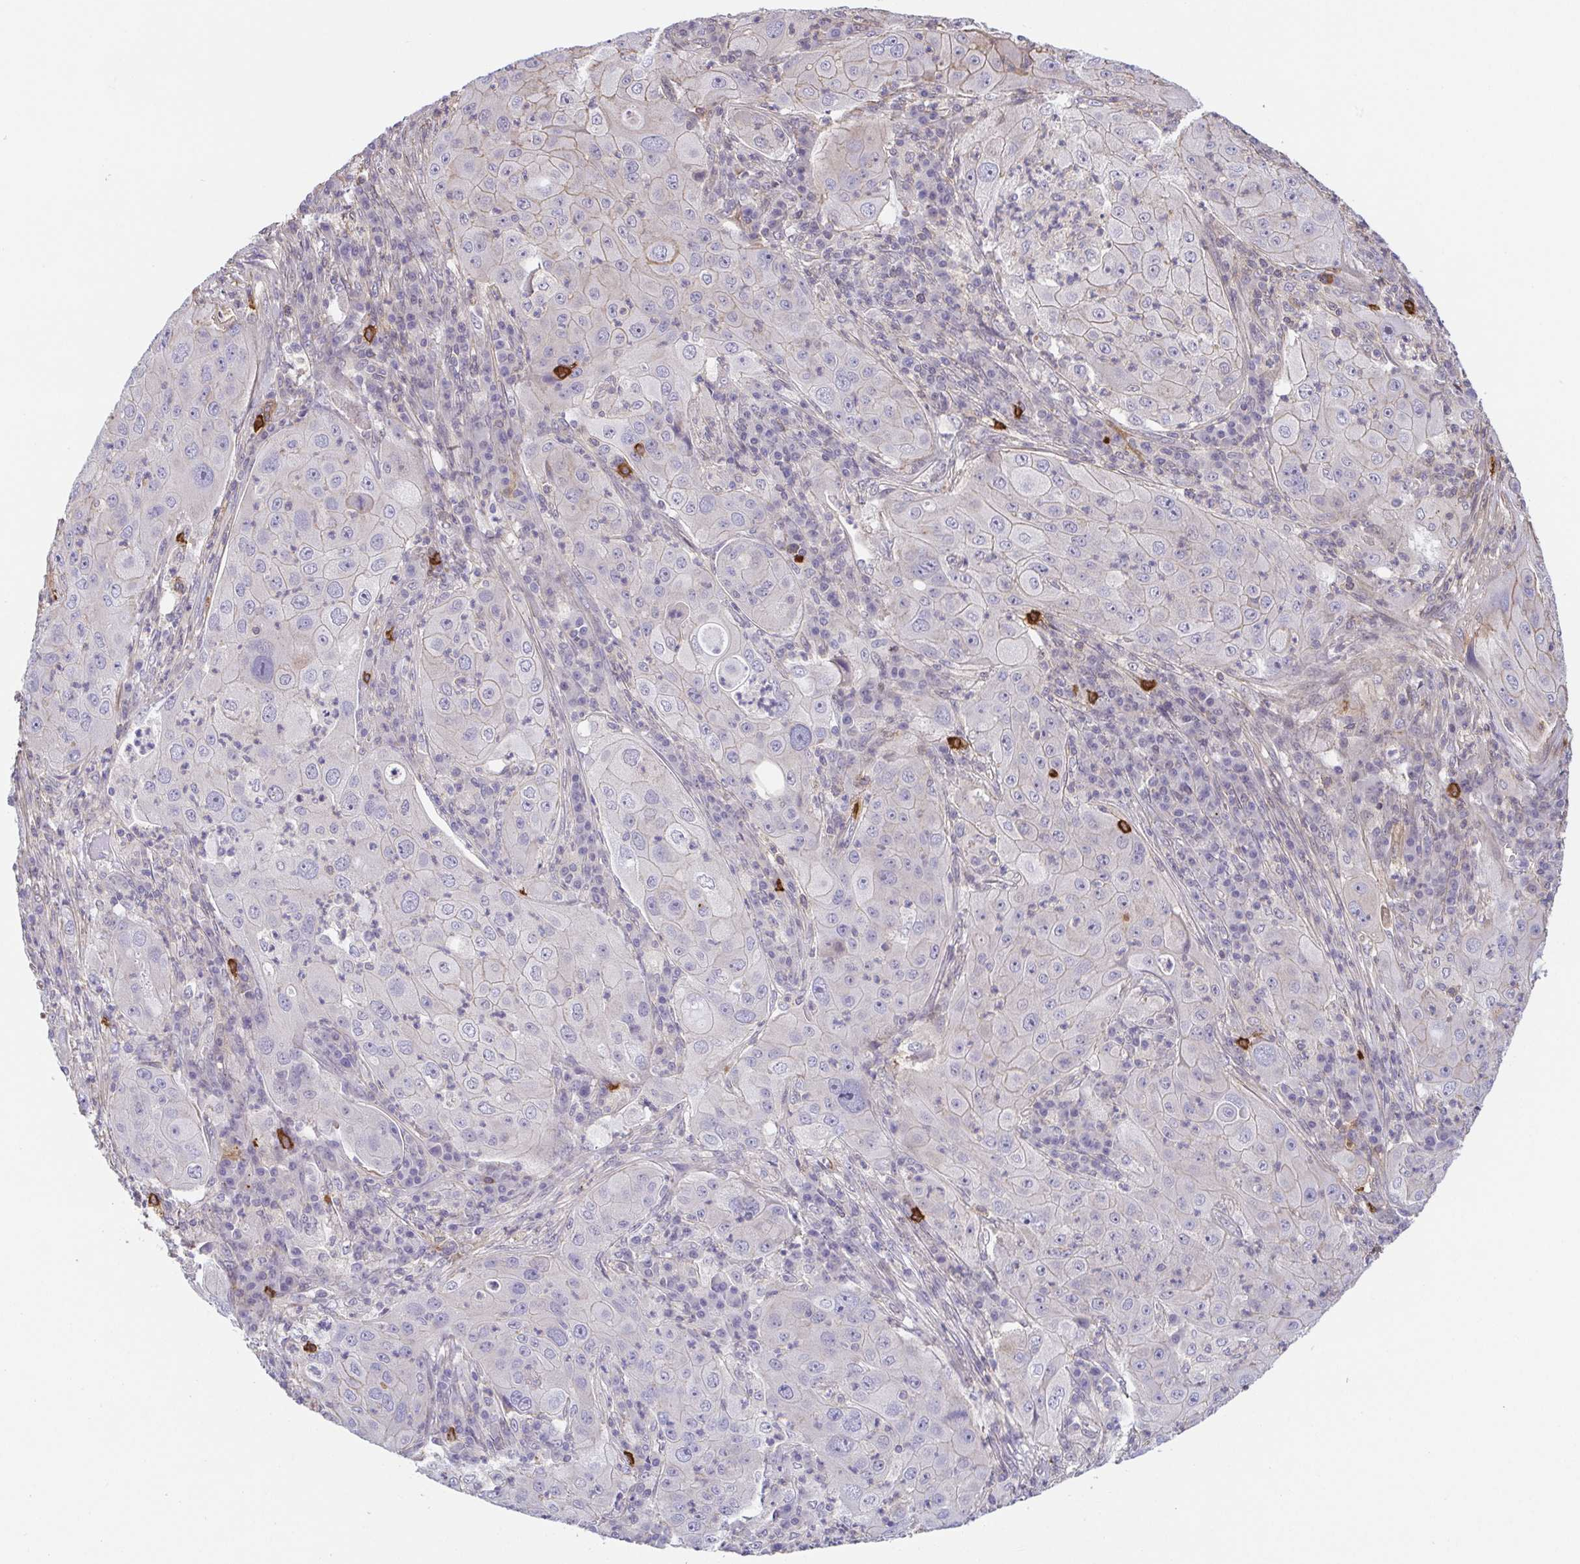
{"staining": {"intensity": "negative", "quantity": "none", "location": "none"}, "tissue": "lung cancer", "cell_type": "Tumor cells", "image_type": "cancer", "snomed": [{"axis": "morphology", "description": "Squamous cell carcinoma, NOS"}, {"axis": "topography", "description": "Lung"}], "caption": "An immunohistochemistry photomicrograph of lung cancer is shown. There is no staining in tumor cells of lung cancer. Brightfield microscopy of immunohistochemistry (IHC) stained with DAB (brown) and hematoxylin (blue), captured at high magnification.", "gene": "PREPL", "patient": {"sex": "female", "age": 59}}